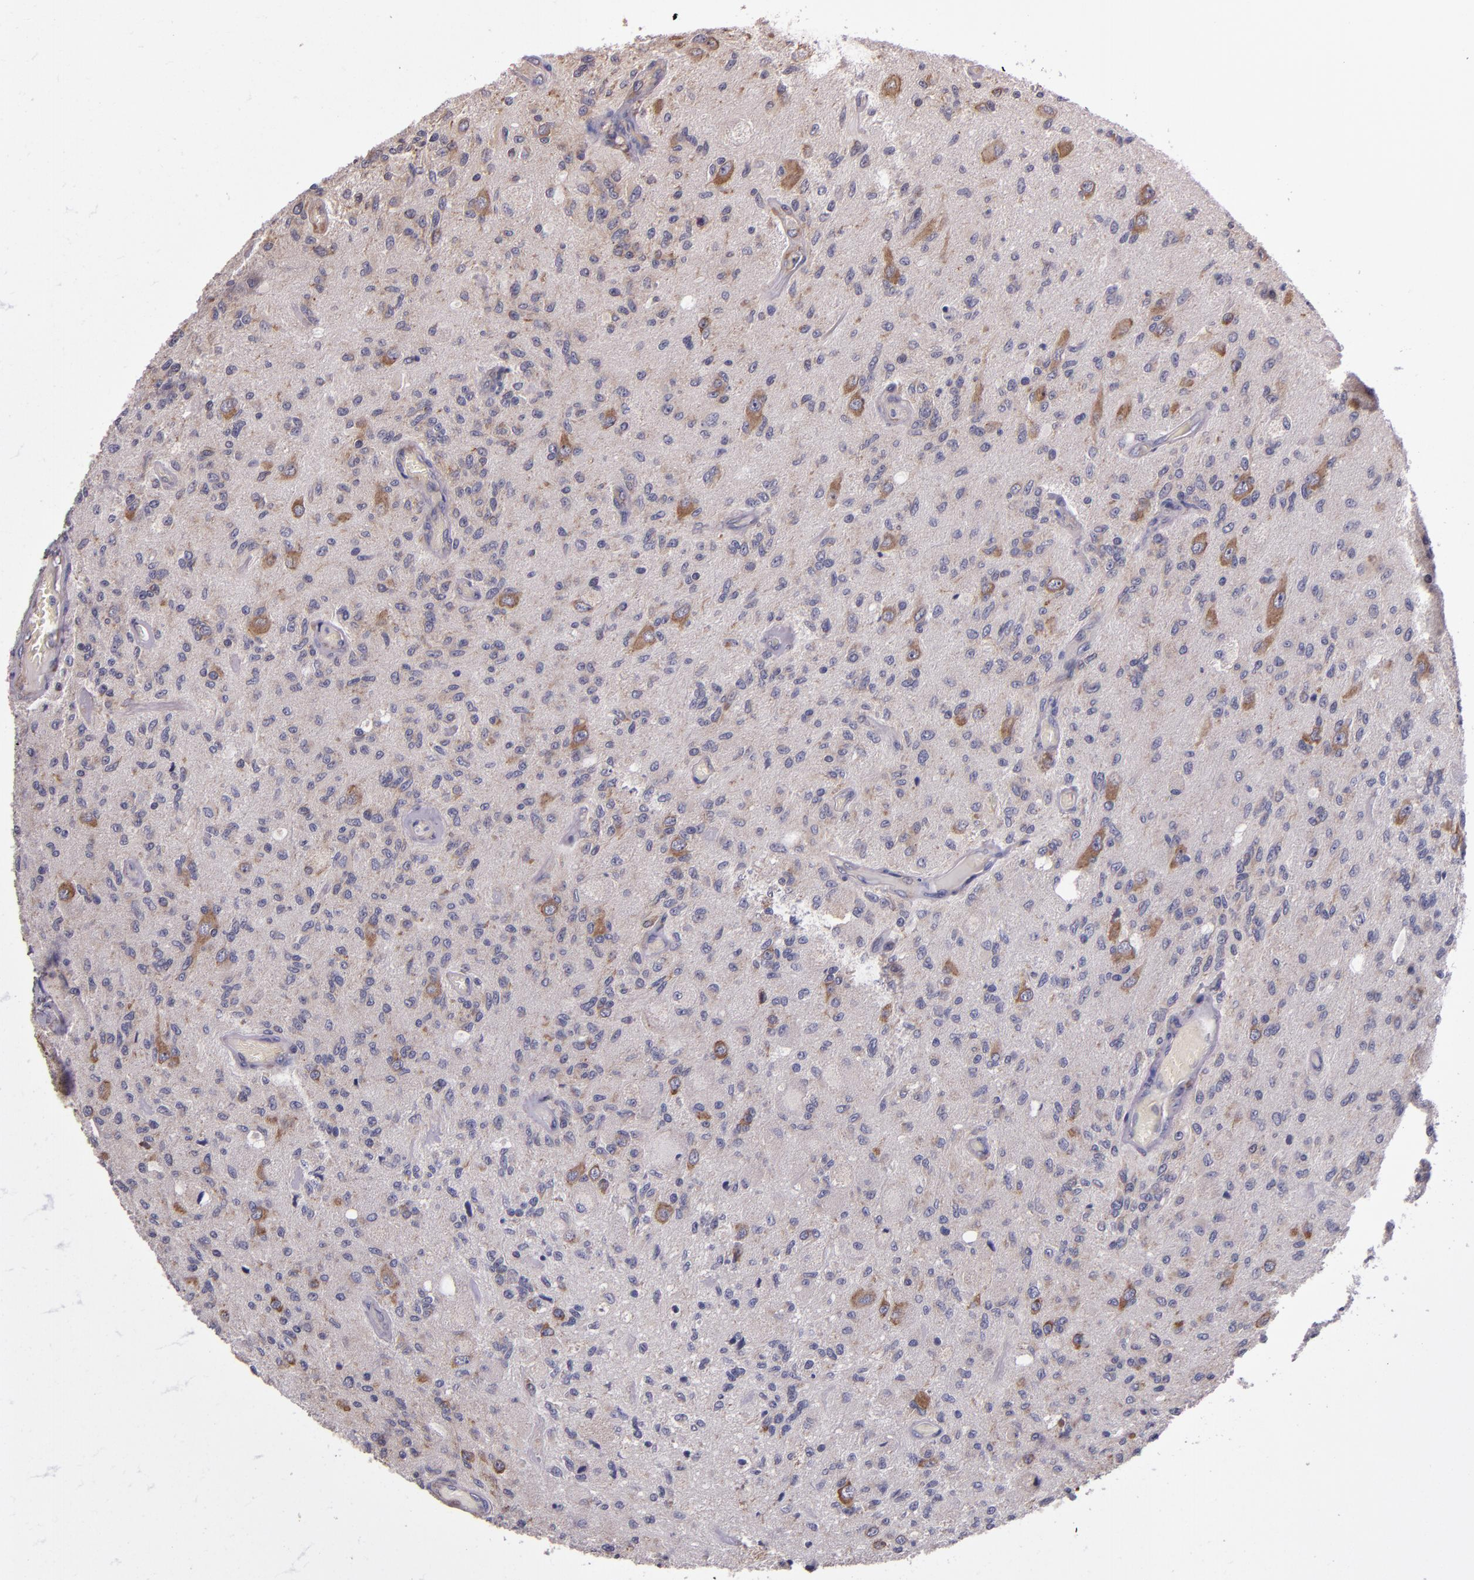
{"staining": {"intensity": "moderate", "quantity": "<25%", "location": "cytoplasmic/membranous"}, "tissue": "glioma", "cell_type": "Tumor cells", "image_type": "cancer", "snomed": [{"axis": "morphology", "description": "Normal tissue, NOS"}, {"axis": "morphology", "description": "Glioma, malignant, High grade"}, {"axis": "topography", "description": "Cerebral cortex"}], "caption": "This image reveals glioma stained with immunohistochemistry to label a protein in brown. The cytoplasmic/membranous of tumor cells show moderate positivity for the protein. Nuclei are counter-stained blue.", "gene": "EIF4ENIF1", "patient": {"sex": "male", "age": 77}}